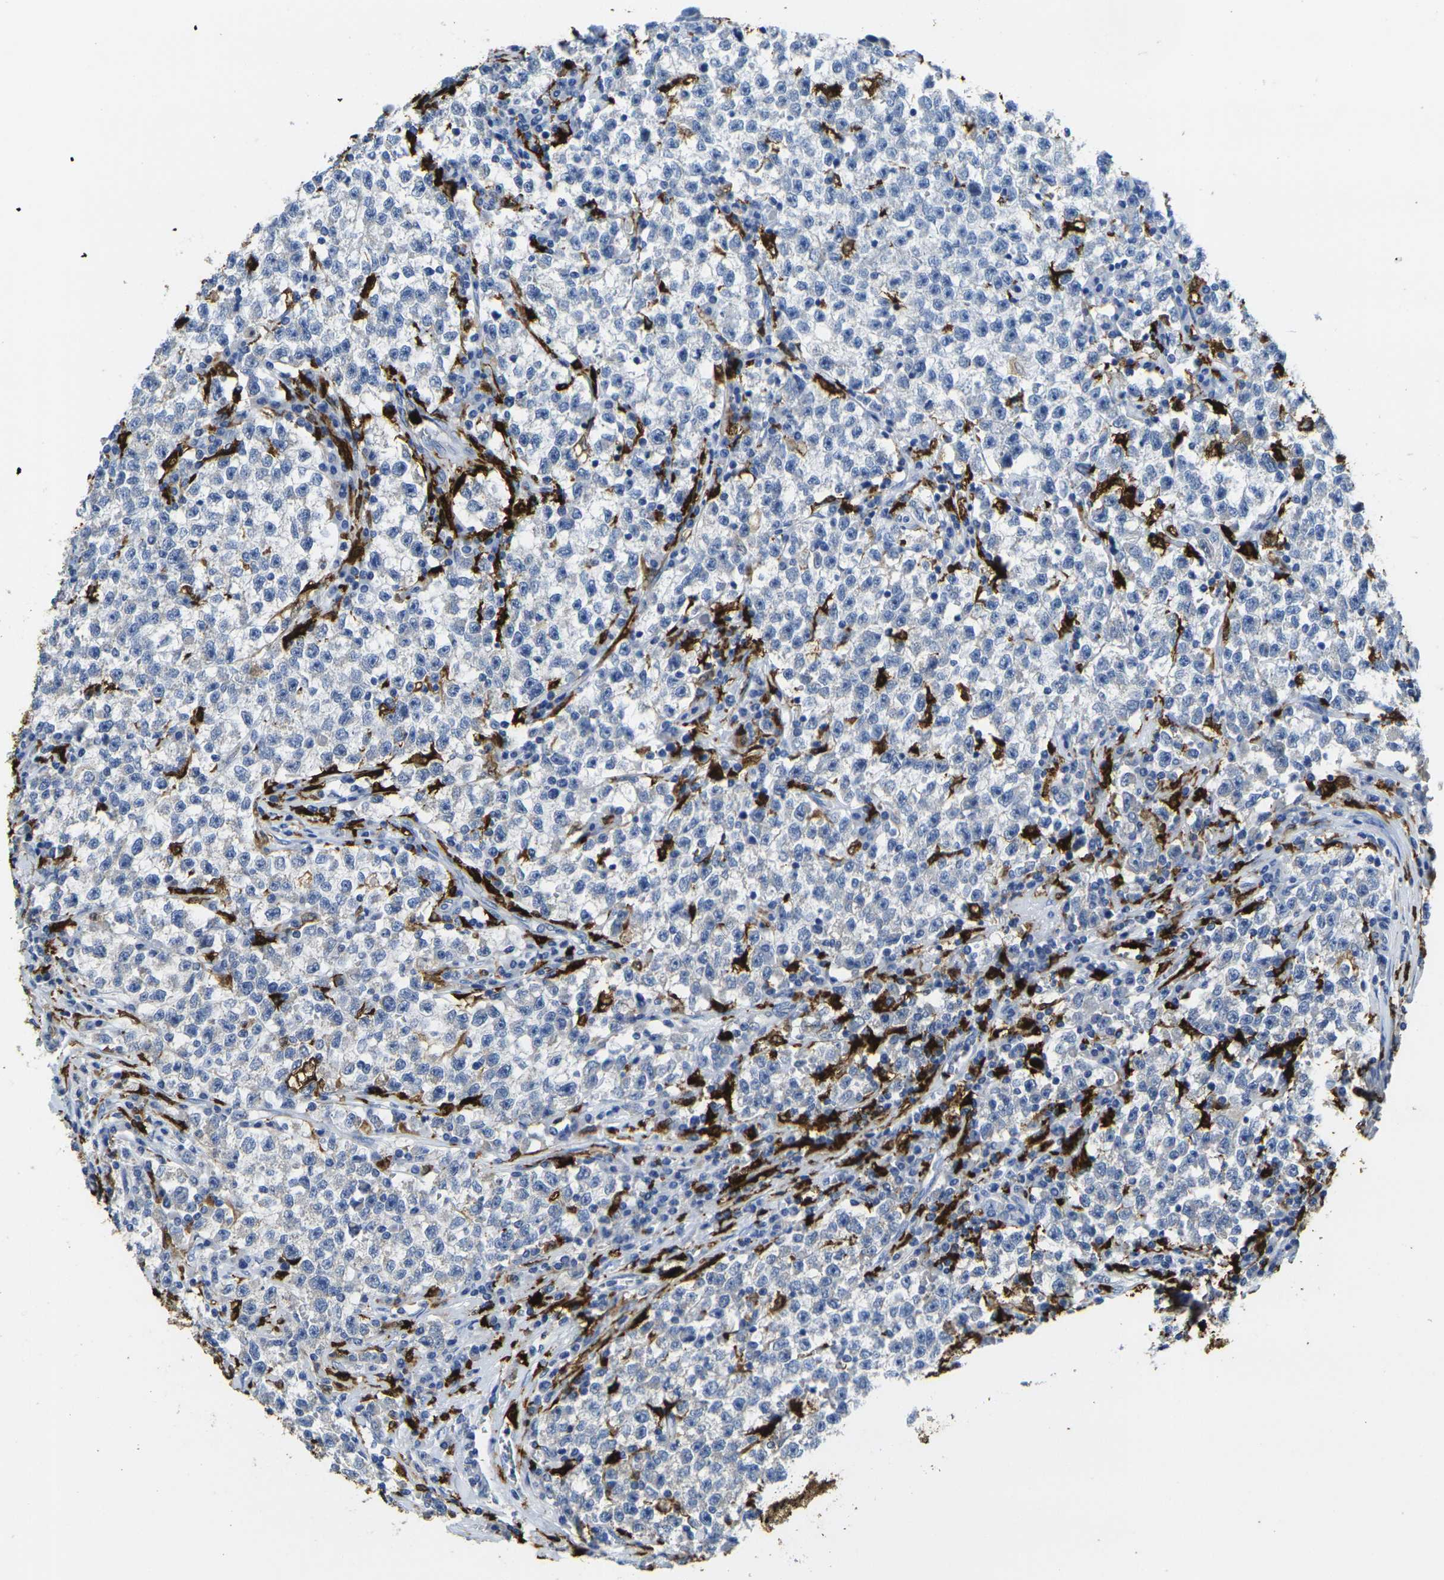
{"staining": {"intensity": "negative", "quantity": "none", "location": "none"}, "tissue": "testis cancer", "cell_type": "Tumor cells", "image_type": "cancer", "snomed": [{"axis": "morphology", "description": "Seminoma, NOS"}, {"axis": "topography", "description": "Testis"}], "caption": "Protein analysis of testis cancer (seminoma) displays no significant staining in tumor cells.", "gene": "S100A9", "patient": {"sex": "male", "age": 22}}